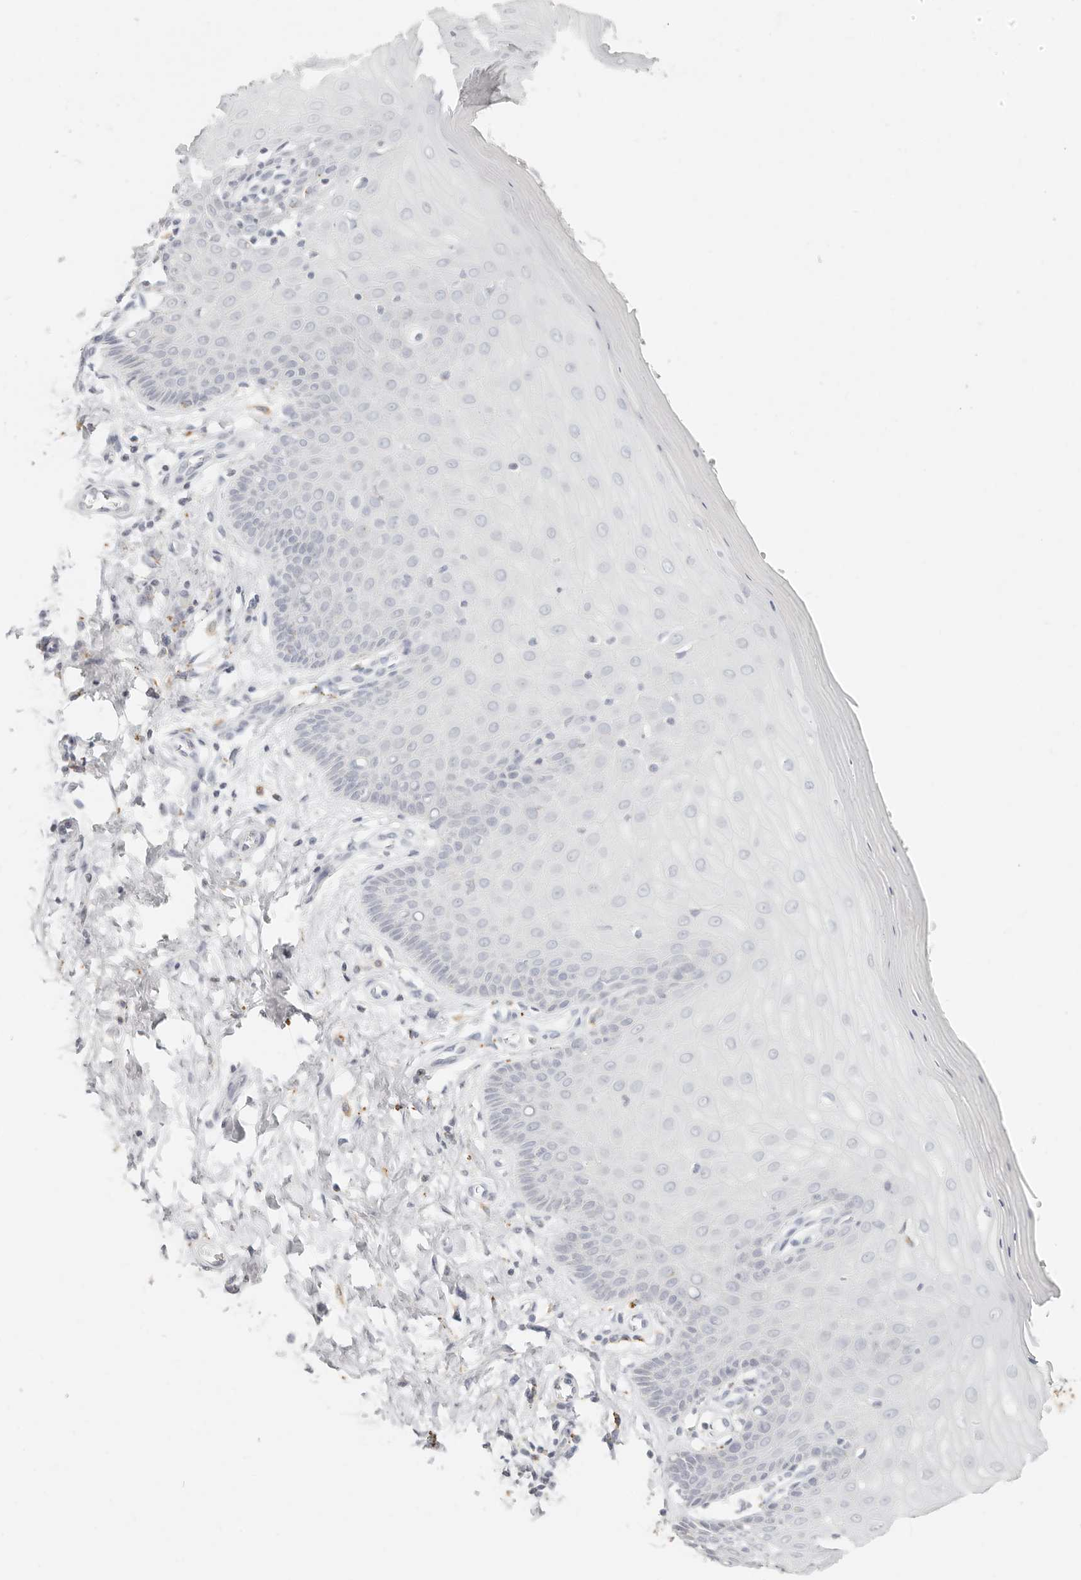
{"staining": {"intensity": "moderate", "quantity": ">75%", "location": "cytoplasmic/membranous"}, "tissue": "cervix", "cell_type": "Glandular cells", "image_type": "normal", "snomed": [{"axis": "morphology", "description": "Normal tissue, NOS"}, {"axis": "topography", "description": "Cervix"}], "caption": "Glandular cells display moderate cytoplasmic/membranous staining in about >75% of cells in unremarkable cervix.", "gene": "RNASET2", "patient": {"sex": "female", "age": 55}}